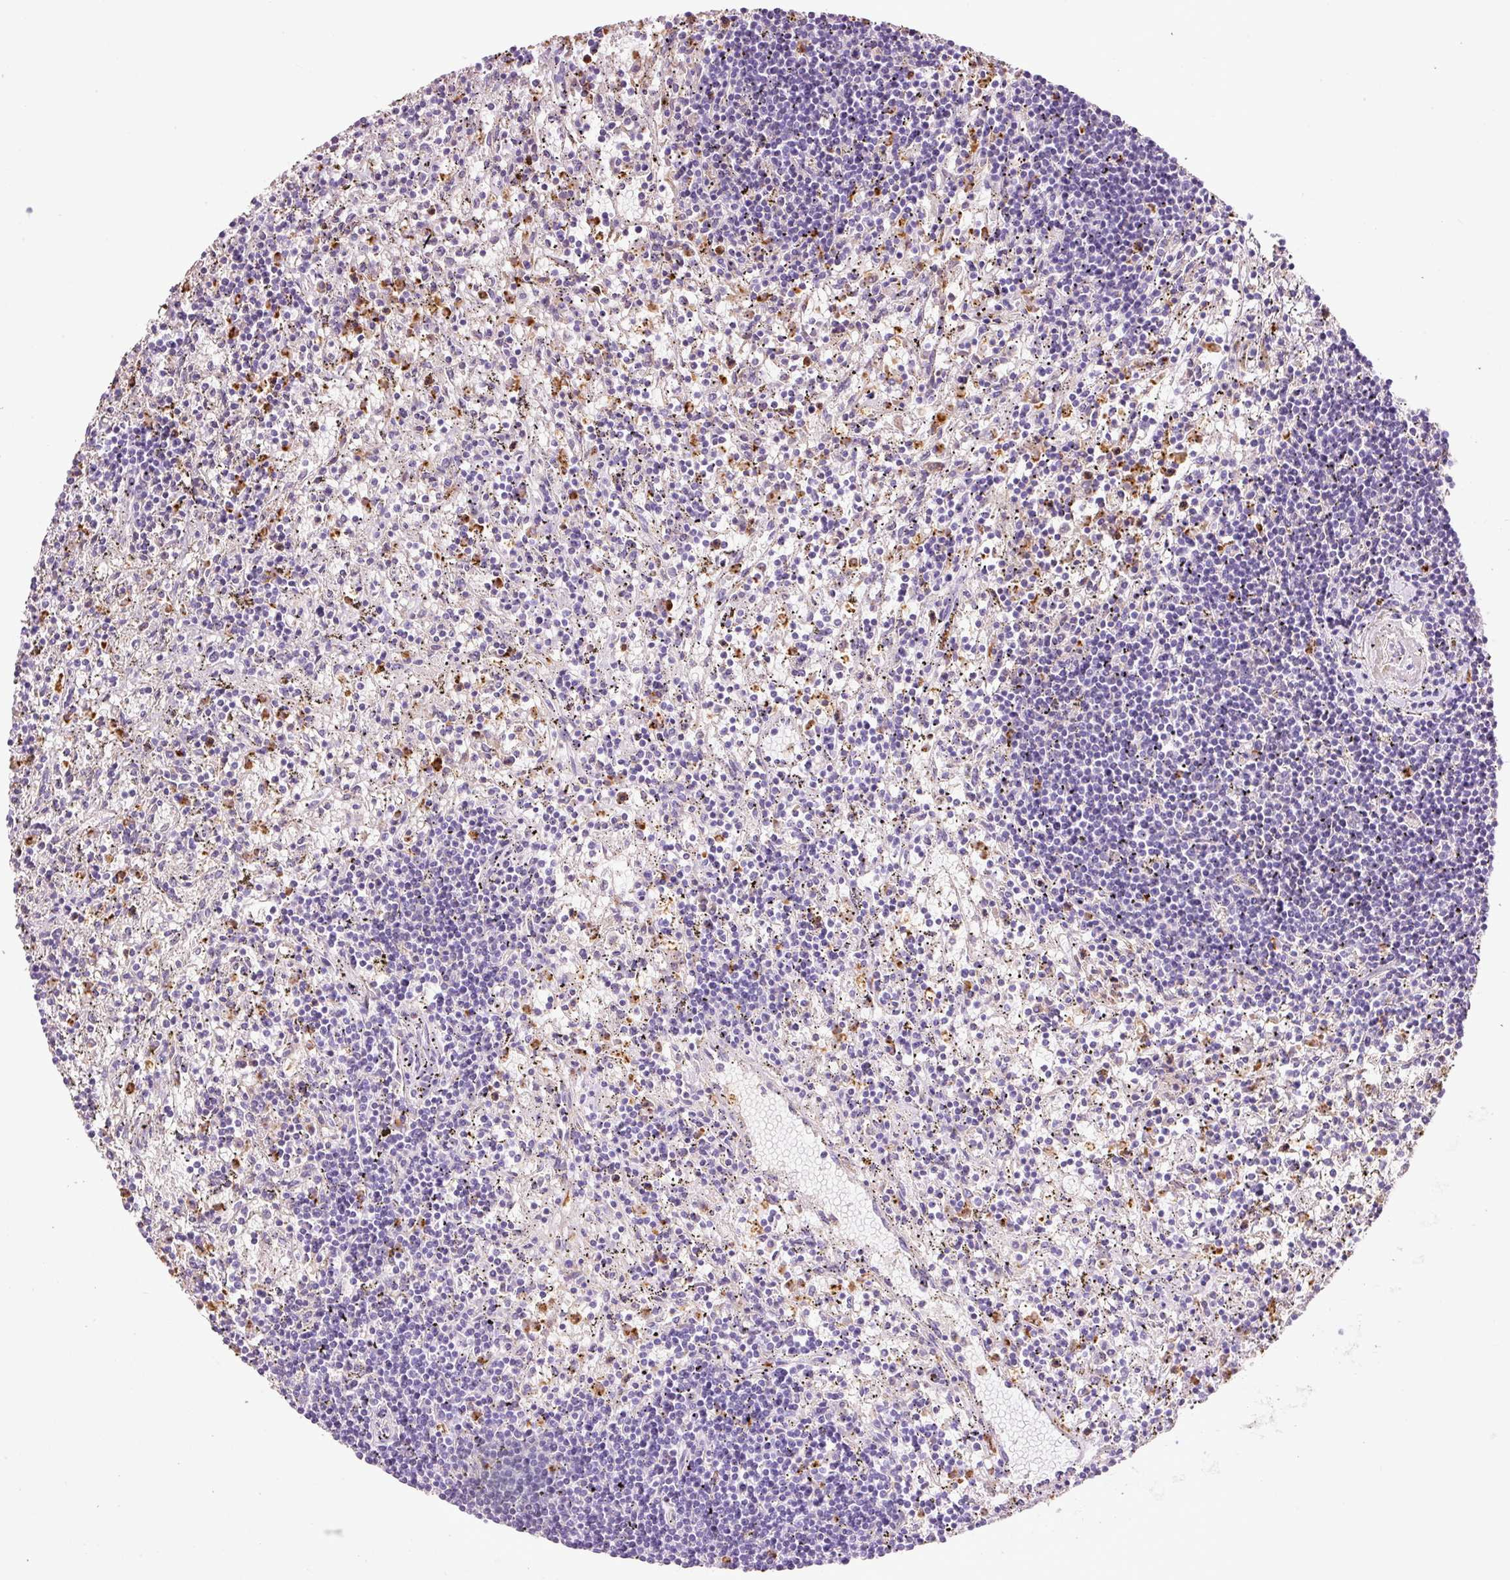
{"staining": {"intensity": "negative", "quantity": "none", "location": "none"}, "tissue": "lymphoma", "cell_type": "Tumor cells", "image_type": "cancer", "snomed": [{"axis": "morphology", "description": "Malignant lymphoma, non-Hodgkin's type, Low grade"}, {"axis": "topography", "description": "Spleen"}], "caption": "An immunohistochemistry (IHC) histopathology image of low-grade malignant lymphoma, non-Hodgkin's type is shown. There is no staining in tumor cells of low-grade malignant lymphoma, non-Hodgkin's type.", "gene": "TMC8", "patient": {"sex": "male", "age": 76}}